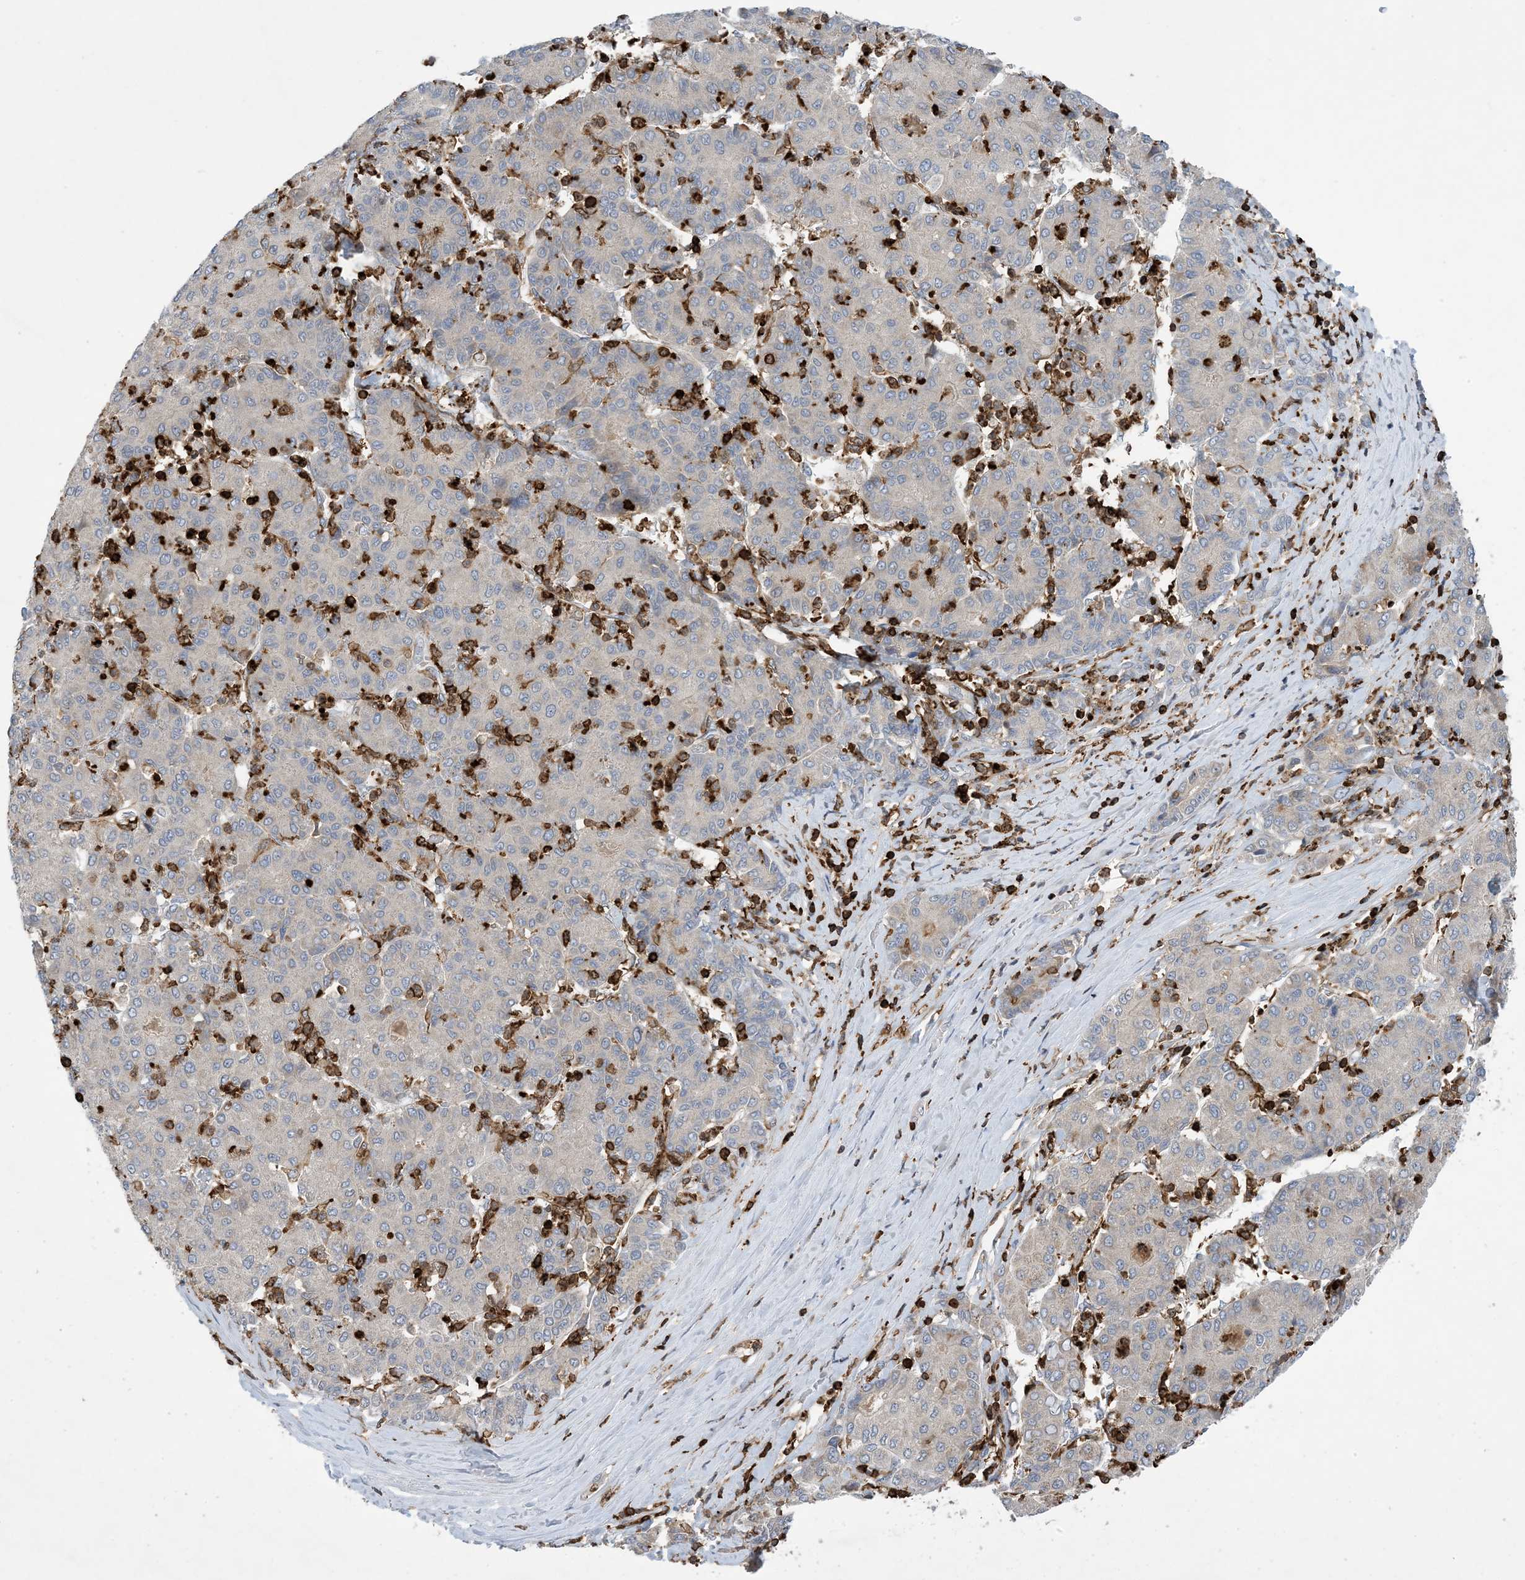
{"staining": {"intensity": "negative", "quantity": "none", "location": "none"}, "tissue": "liver cancer", "cell_type": "Tumor cells", "image_type": "cancer", "snomed": [{"axis": "morphology", "description": "Carcinoma, Hepatocellular, NOS"}, {"axis": "topography", "description": "Liver"}], "caption": "A micrograph of human hepatocellular carcinoma (liver) is negative for staining in tumor cells. (Brightfield microscopy of DAB (3,3'-diaminobenzidine) immunohistochemistry (IHC) at high magnification).", "gene": "AK9", "patient": {"sex": "male", "age": 65}}